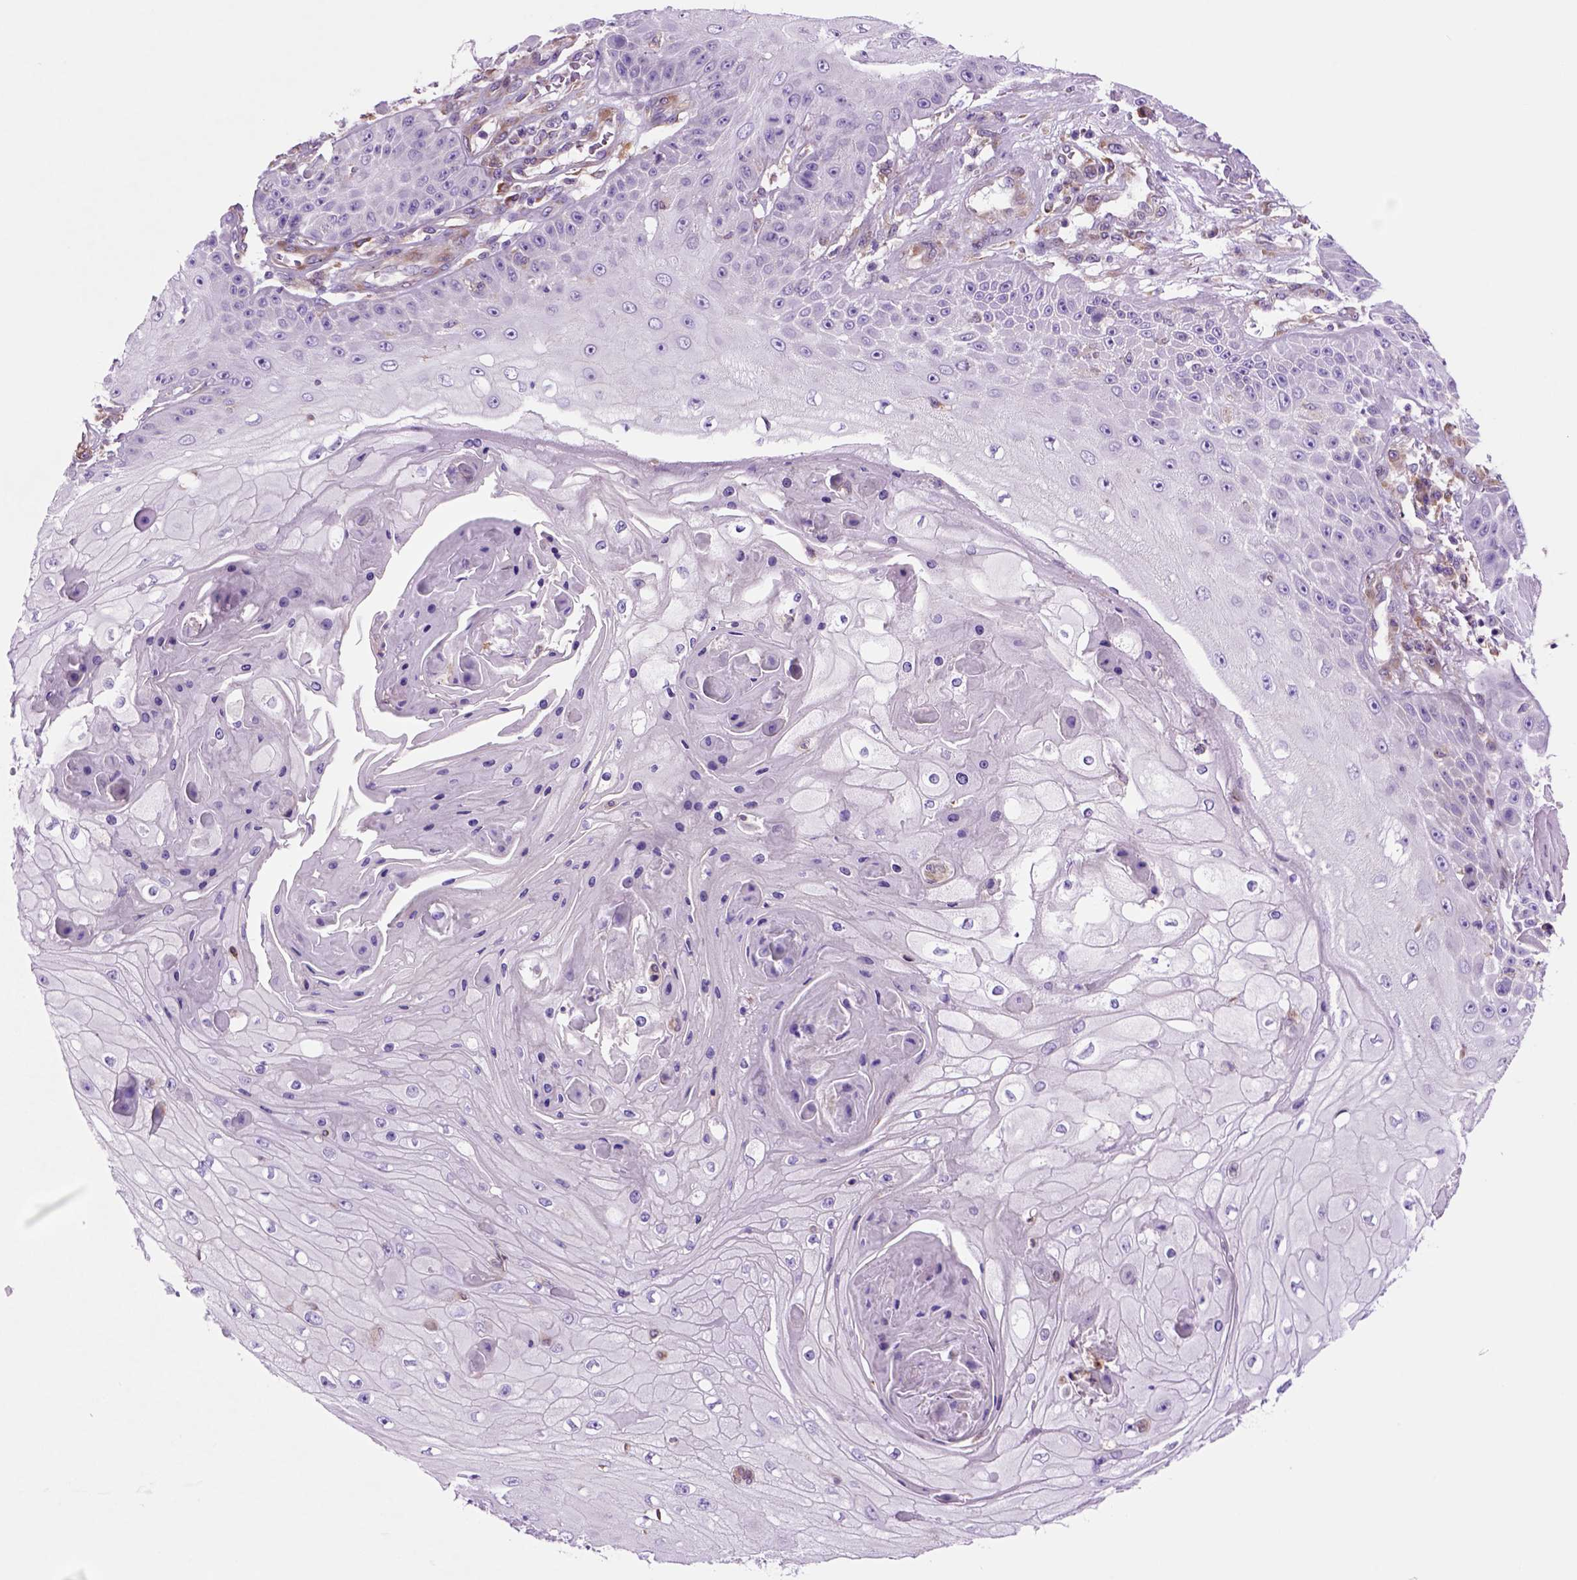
{"staining": {"intensity": "negative", "quantity": "none", "location": "none"}, "tissue": "skin cancer", "cell_type": "Tumor cells", "image_type": "cancer", "snomed": [{"axis": "morphology", "description": "Squamous cell carcinoma, NOS"}, {"axis": "topography", "description": "Skin"}], "caption": "A micrograph of human skin squamous cell carcinoma is negative for staining in tumor cells.", "gene": "PIAS3", "patient": {"sex": "male", "age": 70}}